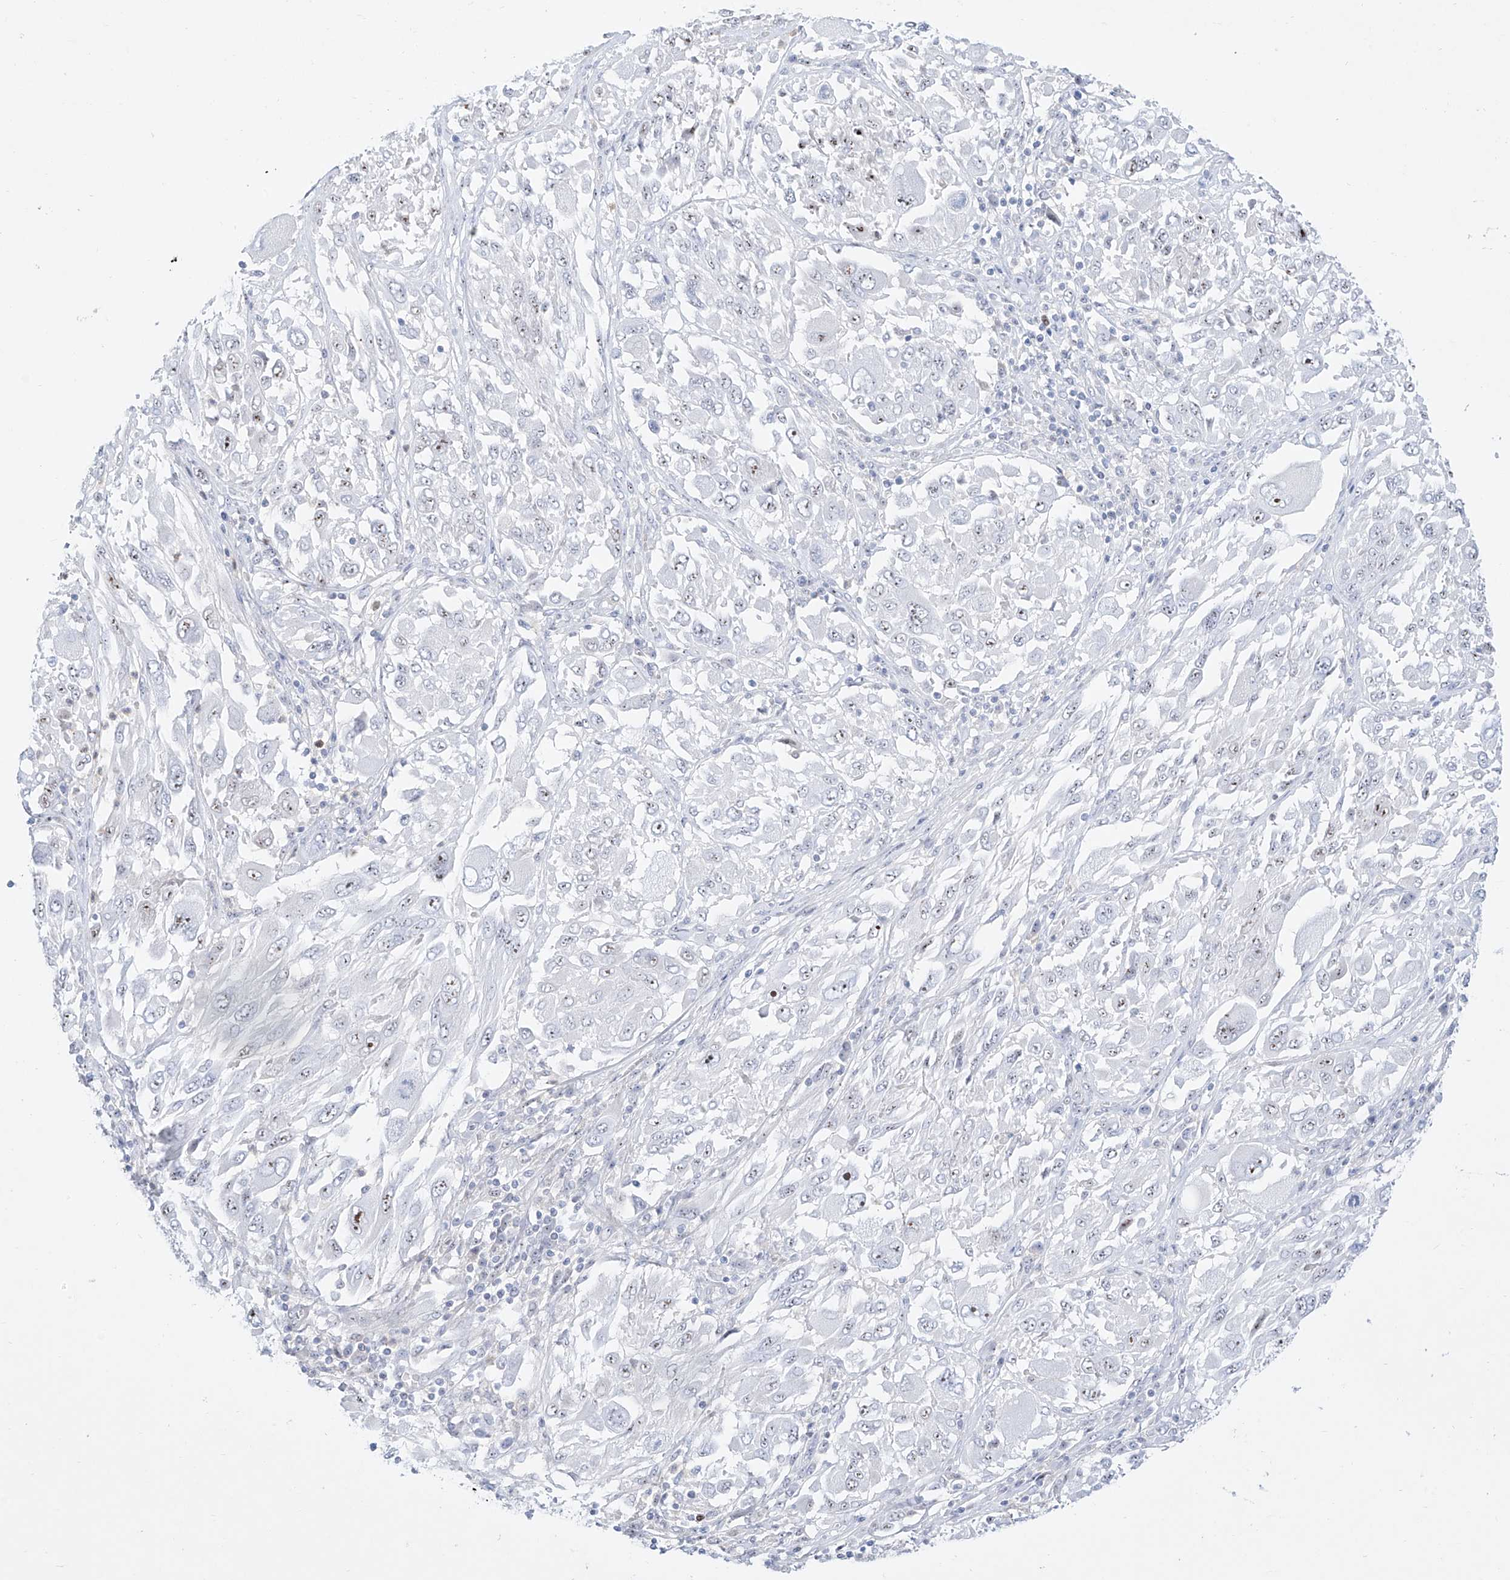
{"staining": {"intensity": "negative", "quantity": "none", "location": "none"}, "tissue": "melanoma", "cell_type": "Tumor cells", "image_type": "cancer", "snomed": [{"axis": "morphology", "description": "Malignant melanoma, NOS"}, {"axis": "topography", "description": "Skin"}], "caption": "Immunohistochemical staining of melanoma demonstrates no significant positivity in tumor cells.", "gene": "SNU13", "patient": {"sex": "female", "age": 91}}